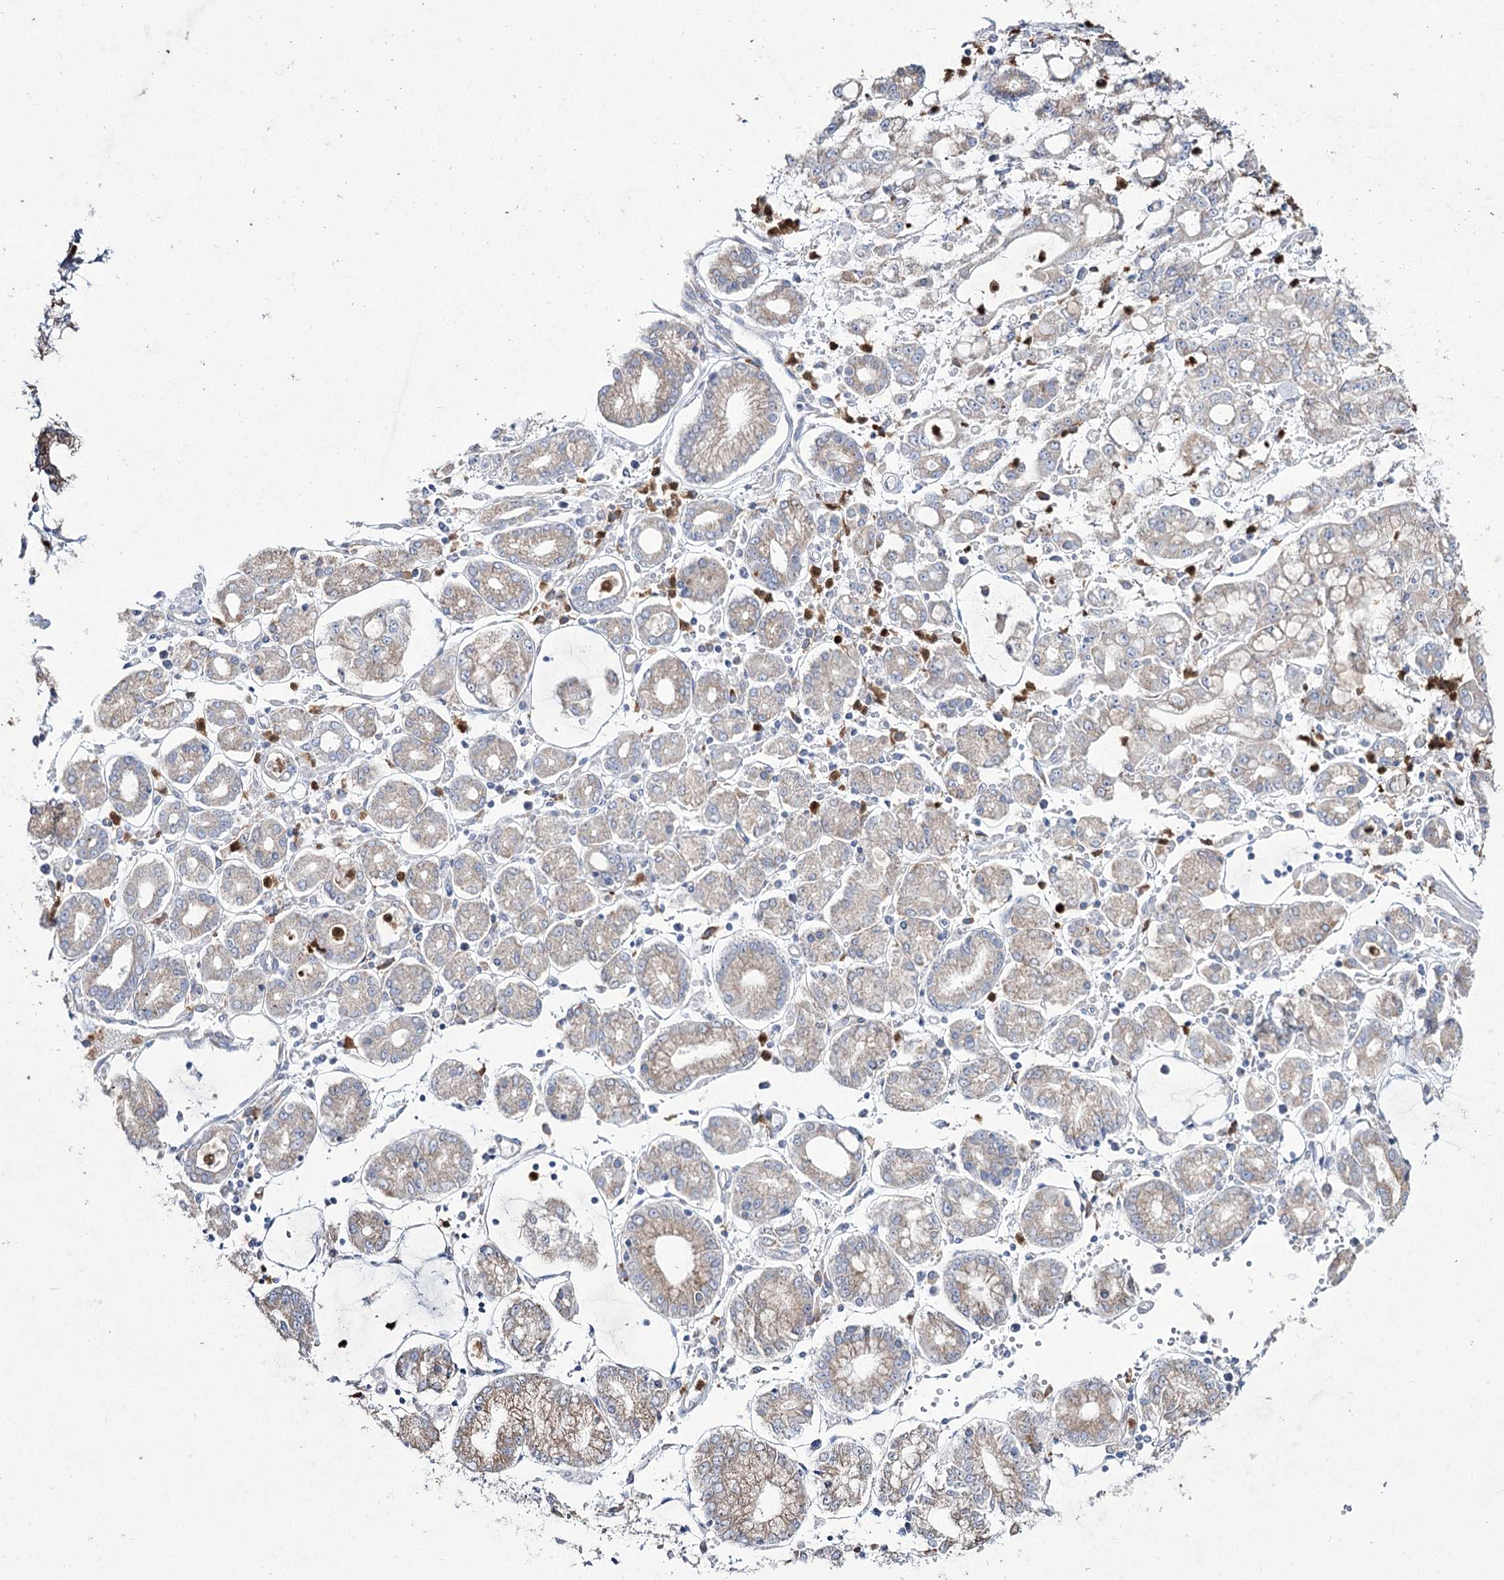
{"staining": {"intensity": "weak", "quantity": "<25%", "location": "cytoplasmic/membranous"}, "tissue": "stomach cancer", "cell_type": "Tumor cells", "image_type": "cancer", "snomed": [{"axis": "morphology", "description": "Adenocarcinoma, NOS"}, {"axis": "topography", "description": "Stomach"}], "caption": "Stomach adenocarcinoma was stained to show a protein in brown. There is no significant positivity in tumor cells. (Stains: DAB (3,3'-diaminobenzidine) IHC with hematoxylin counter stain, Microscopy: brightfield microscopy at high magnification).", "gene": "NIPAL4", "patient": {"sex": "male", "age": 76}}